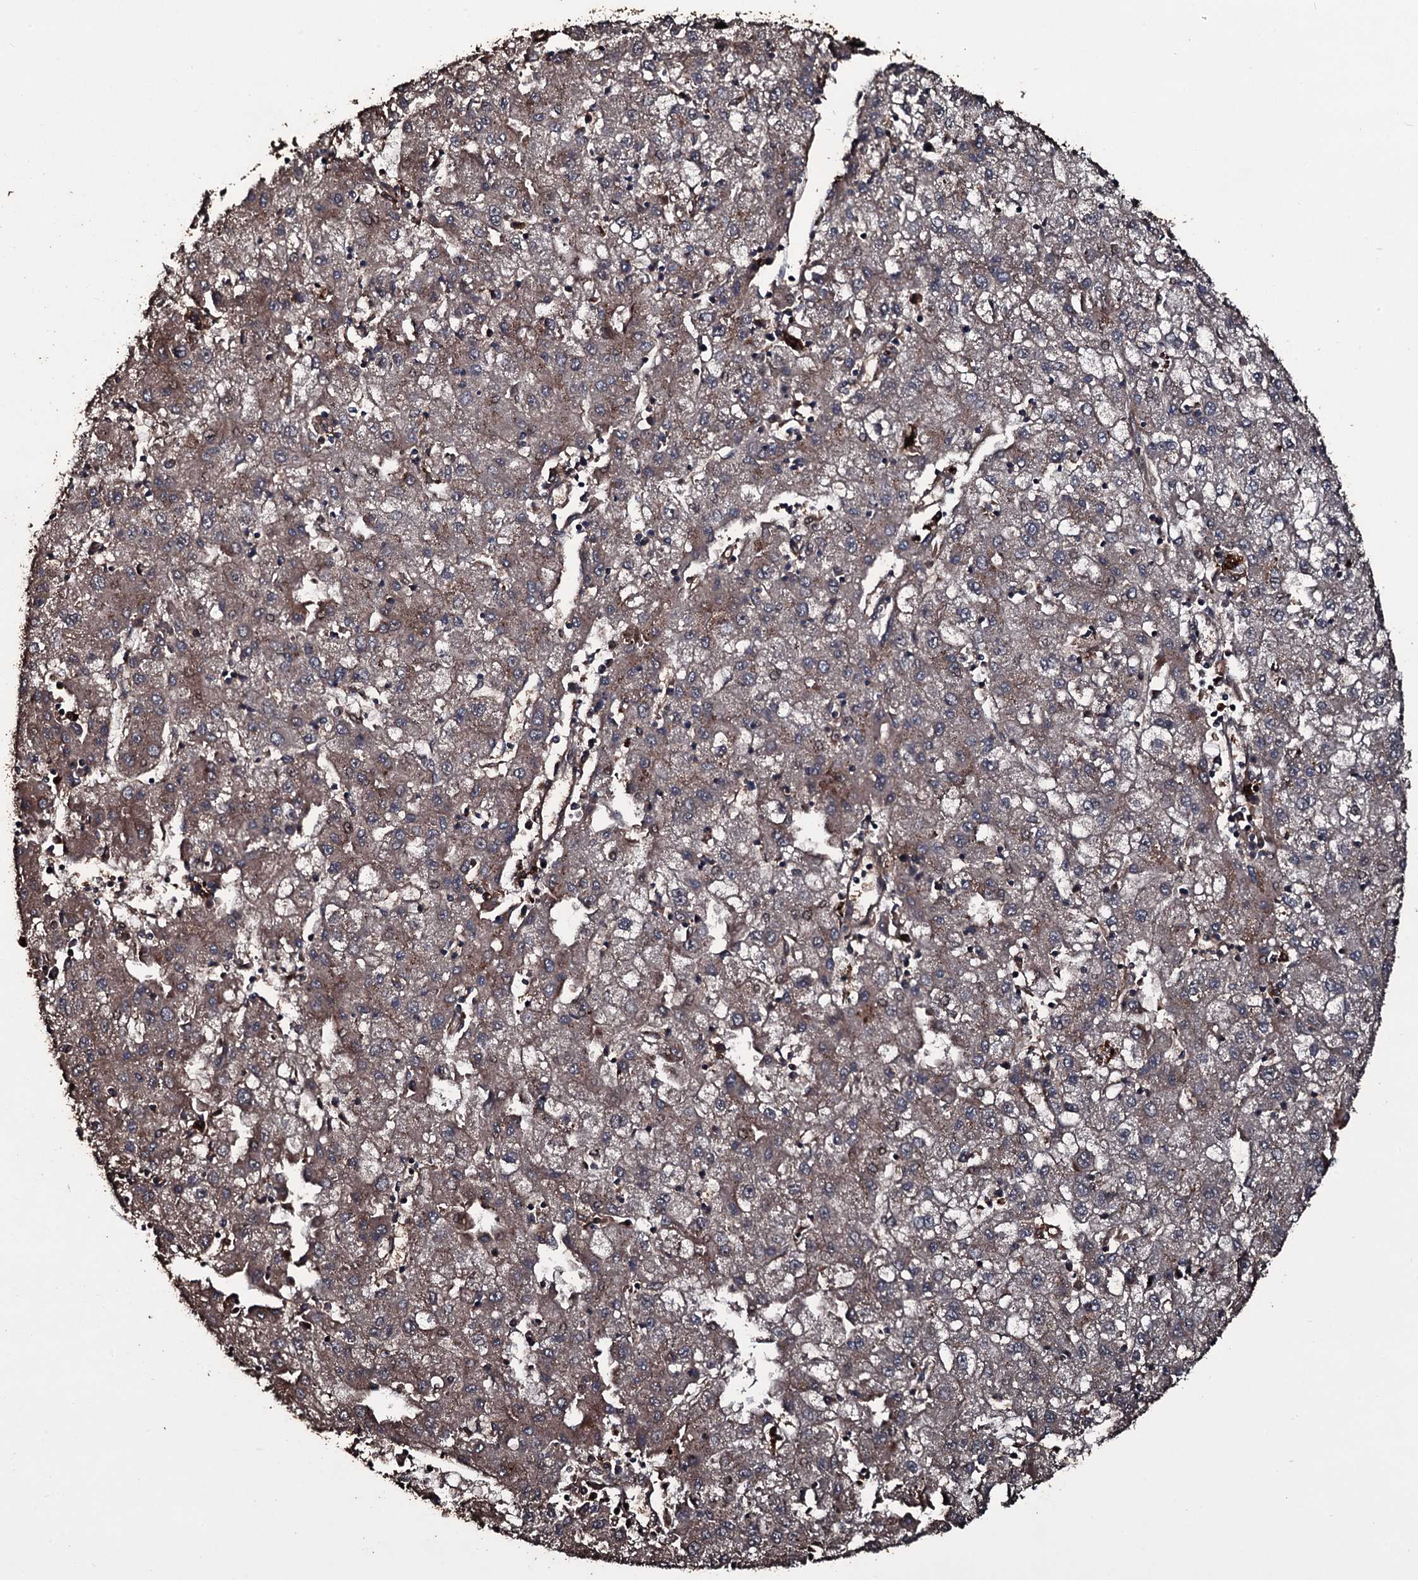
{"staining": {"intensity": "moderate", "quantity": ">75%", "location": "cytoplasmic/membranous"}, "tissue": "liver cancer", "cell_type": "Tumor cells", "image_type": "cancer", "snomed": [{"axis": "morphology", "description": "Carcinoma, Hepatocellular, NOS"}, {"axis": "topography", "description": "Liver"}], "caption": "Tumor cells show medium levels of moderate cytoplasmic/membranous expression in approximately >75% of cells in human liver cancer (hepatocellular carcinoma).", "gene": "ZSWIM8", "patient": {"sex": "male", "age": 72}}